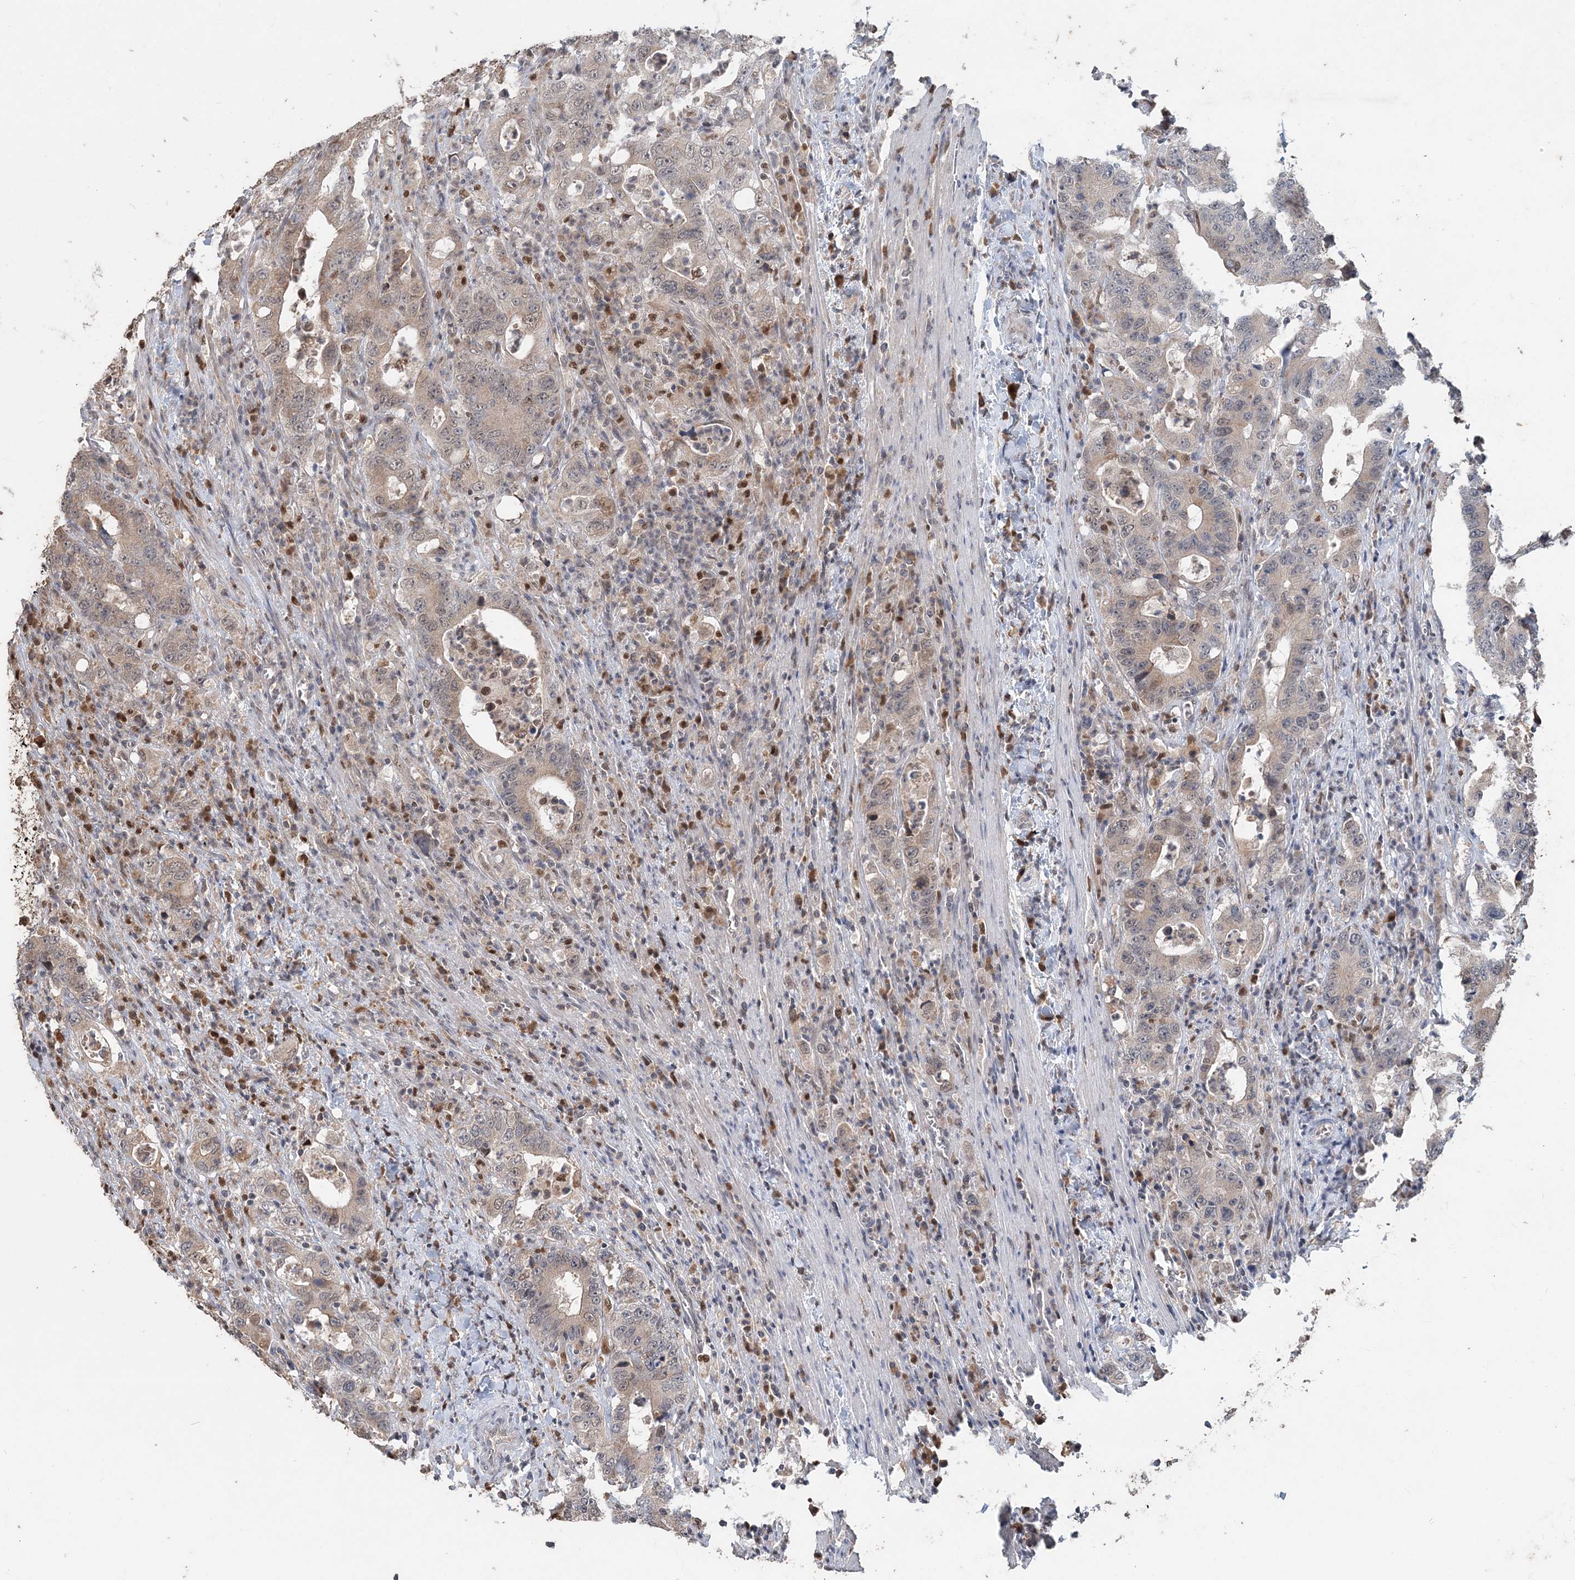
{"staining": {"intensity": "weak", "quantity": ">75%", "location": "cytoplasmic/membranous"}, "tissue": "colorectal cancer", "cell_type": "Tumor cells", "image_type": "cancer", "snomed": [{"axis": "morphology", "description": "Adenocarcinoma, NOS"}, {"axis": "topography", "description": "Colon"}], "caption": "Approximately >75% of tumor cells in adenocarcinoma (colorectal) exhibit weak cytoplasmic/membranous protein staining as visualized by brown immunohistochemical staining.", "gene": "SLU7", "patient": {"sex": "female", "age": 75}}